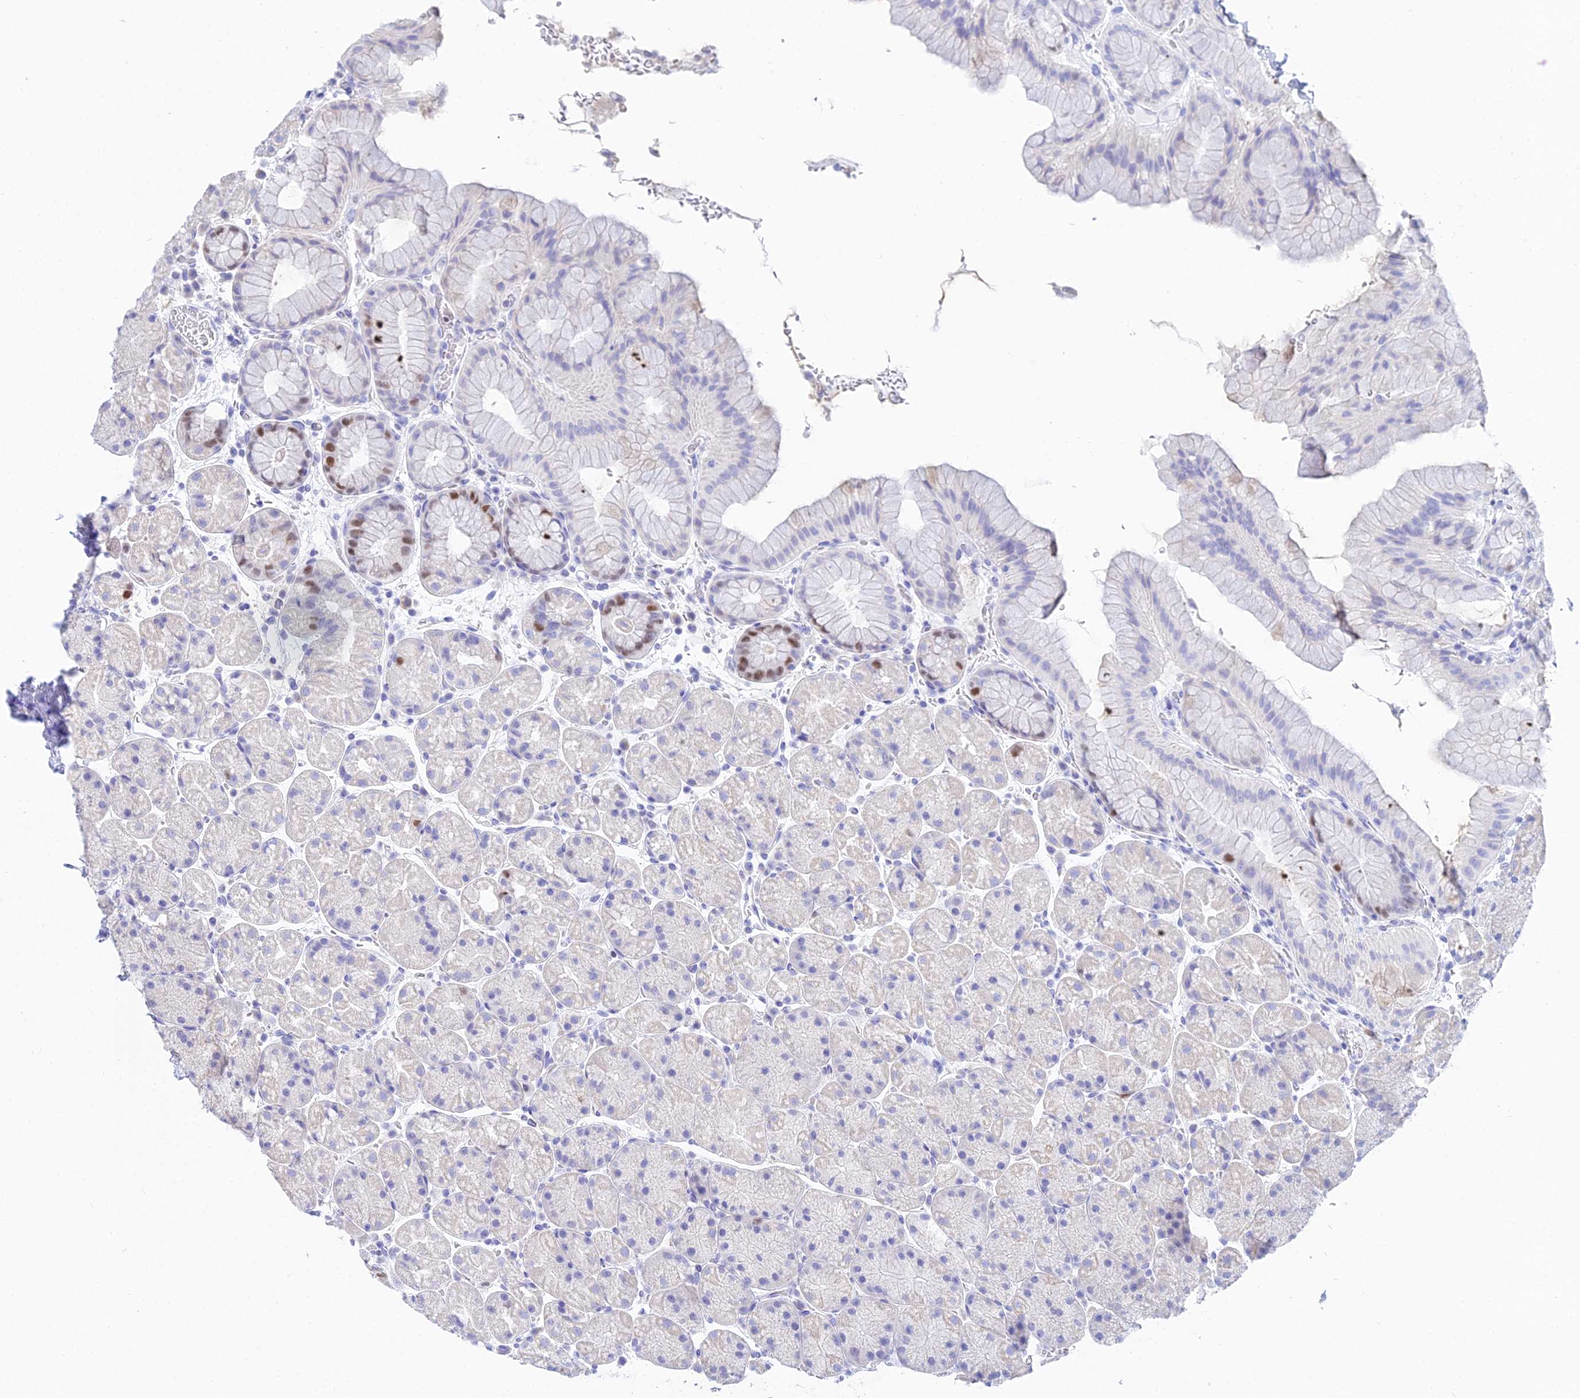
{"staining": {"intensity": "moderate", "quantity": "<25%", "location": "cytoplasmic/membranous,nuclear"}, "tissue": "stomach", "cell_type": "Glandular cells", "image_type": "normal", "snomed": [{"axis": "morphology", "description": "Normal tissue, NOS"}, {"axis": "topography", "description": "Stomach, upper"}, {"axis": "topography", "description": "Stomach, lower"}], "caption": "This photomicrograph shows benign stomach stained with immunohistochemistry (IHC) to label a protein in brown. The cytoplasmic/membranous,nuclear of glandular cells show moderate positivity for the protein. Nuclei are counter-stained blue.", "gene": "MCM2", "patient": {"sex": "male", "age": 67}}